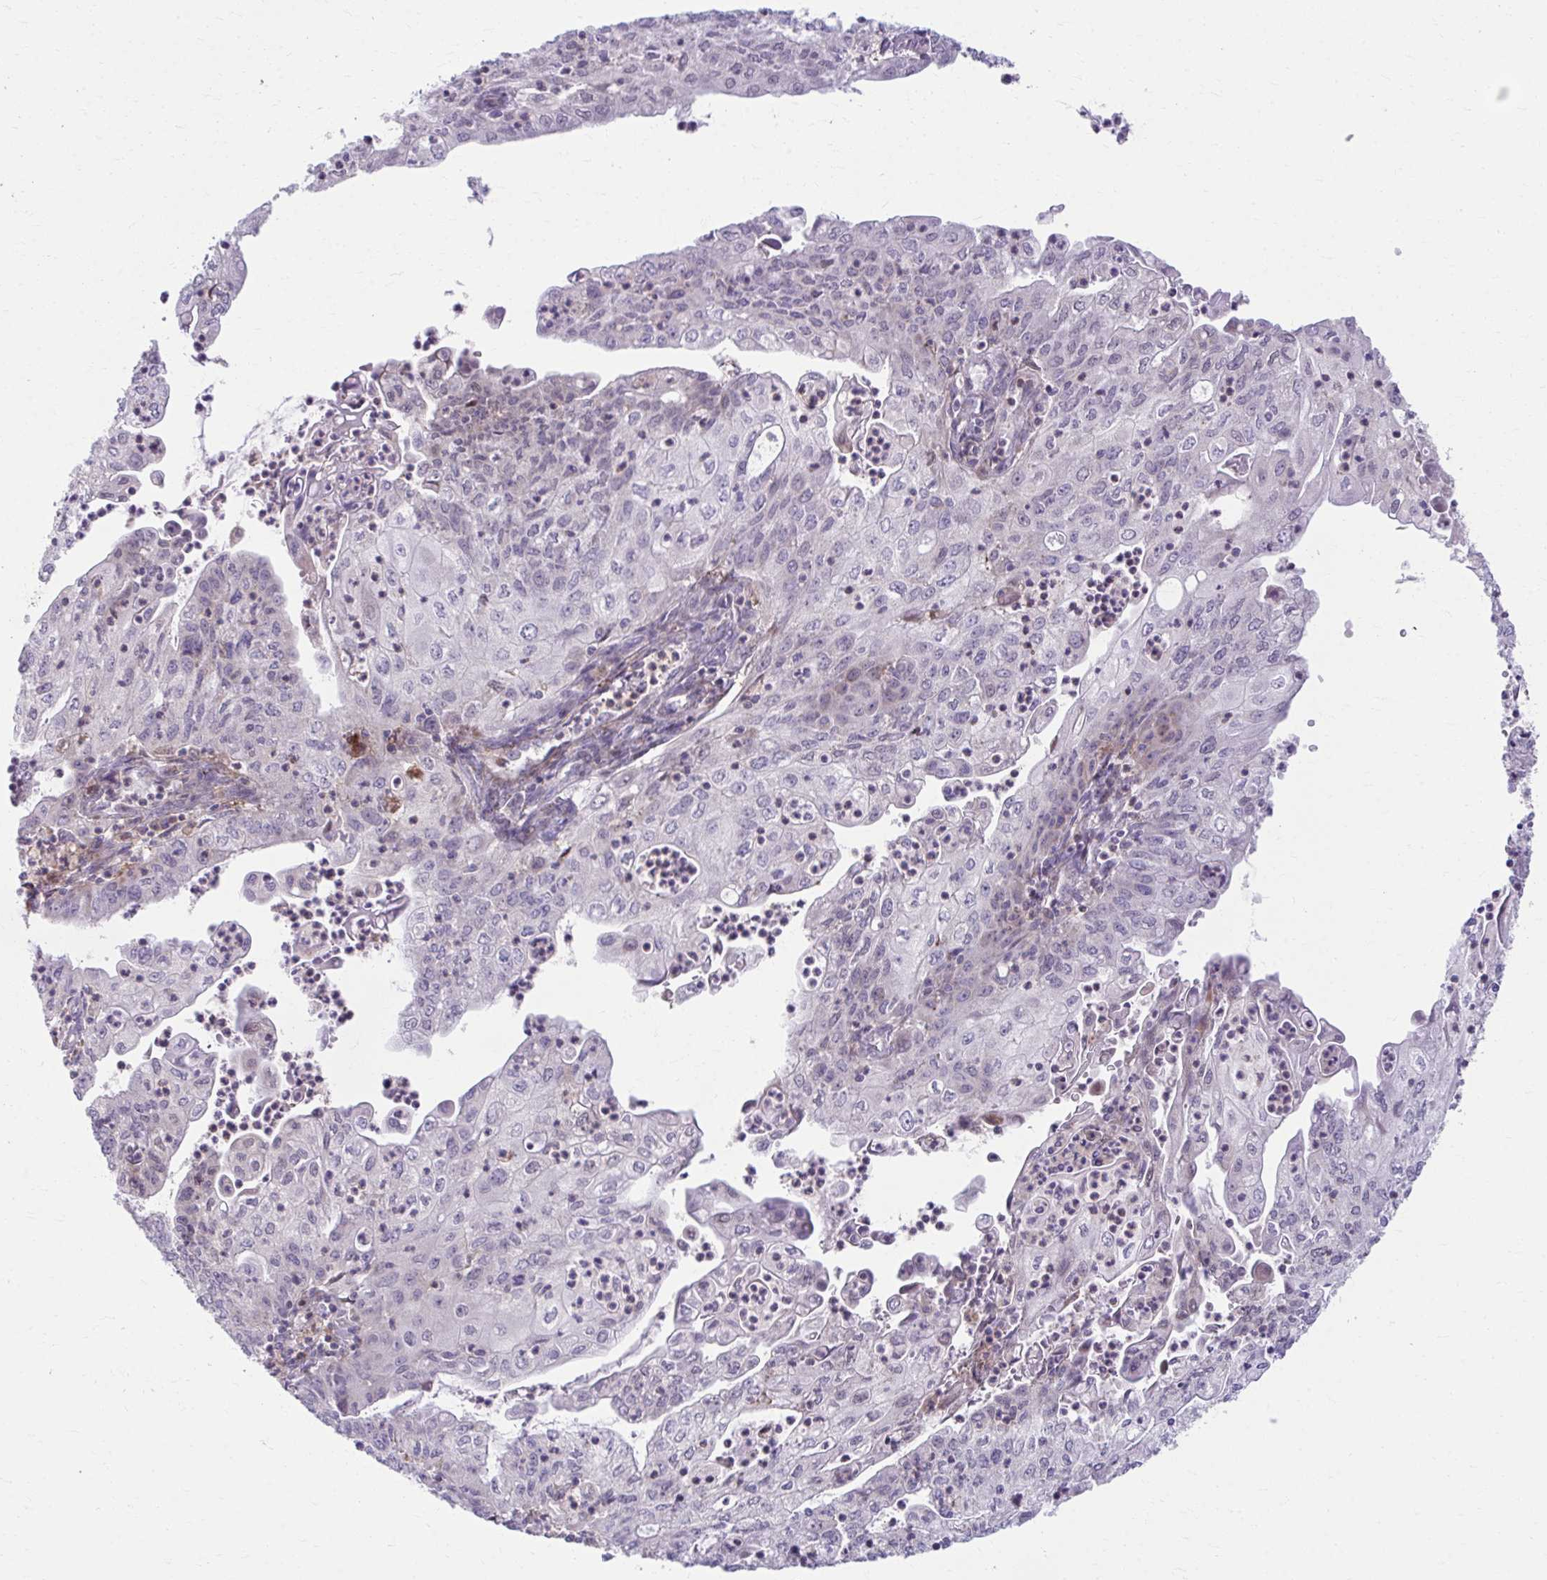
{"staining": {"intensity": "negative", "quantity": "none", "location": "none"}, "tissue": "endometrial cancer", "cell_type": "Tumor cells", "image_type": "cancer", "snomed": [{"axis": "morphology", "description": "Adenocarcinoma, NOS"}, {"axis": "topography", "description": "Endometrium"}], "caption": "The IHC image has no significant staining in tumor cells of adenocarcinoma (endometrial) tissue.", "gene": "C16orf54", "patient": {"sex": "female", "age": 61}}